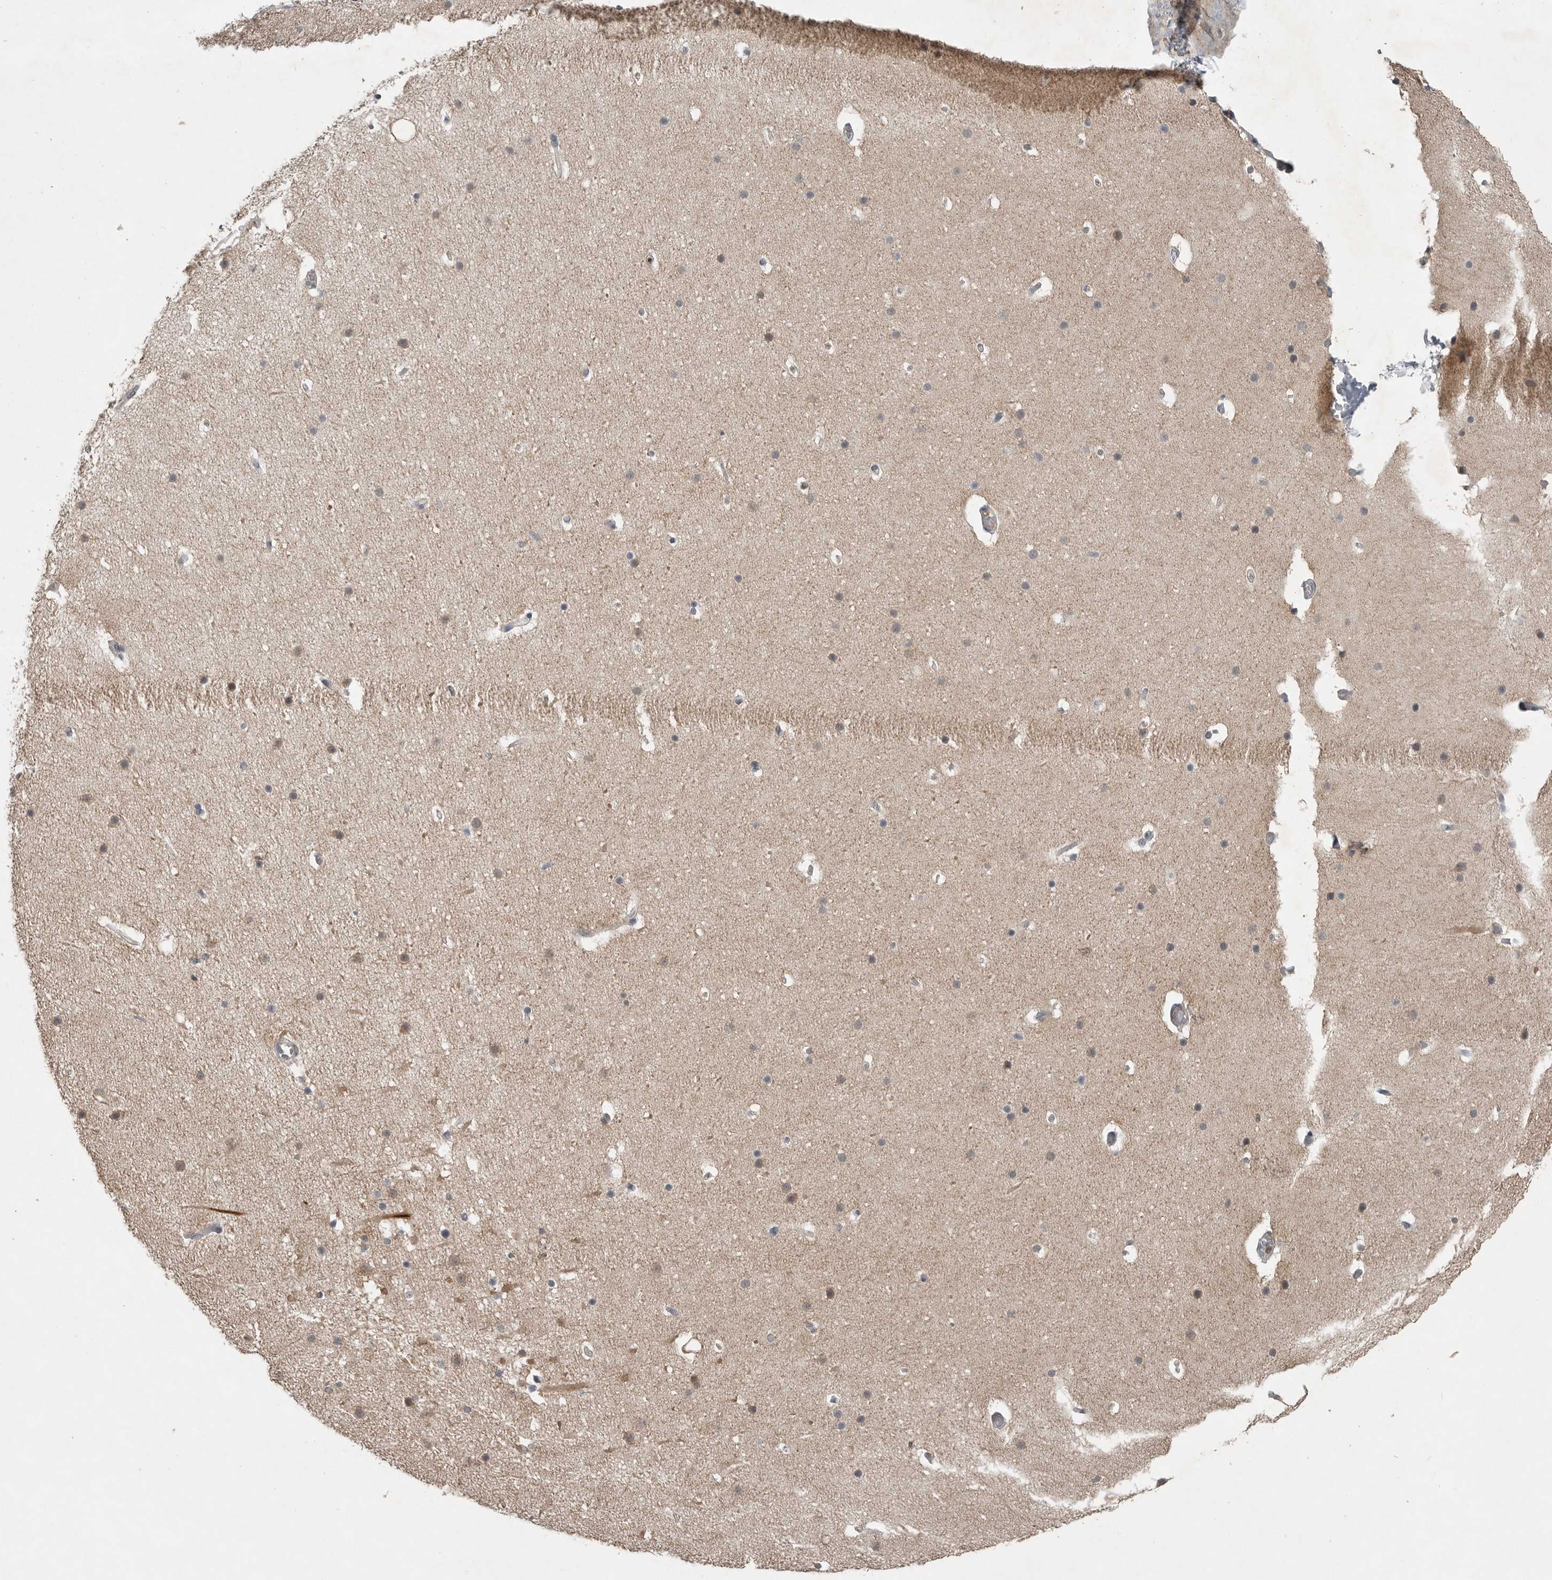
{"staining": {"intensity": "moderate", "quantity": ">75%", "location": "cytoplasmic/membranous"}, "tissue": "cerebellum", "cell_type": "Cells in granular layer", "image_type": "normal", "snomed": [{"axis": "morphology", "description": "Normal tissue, NOS"}, {"axis": "topography", "description": "Cerebellum"}], "caption": "Moderate cytoplasmic/membranous protein expression is identified in approximately >75% of cells in granular layer in cerebellum.", "gene": "MFAP3L", "patient": {"sex": "male", "age": 57}}